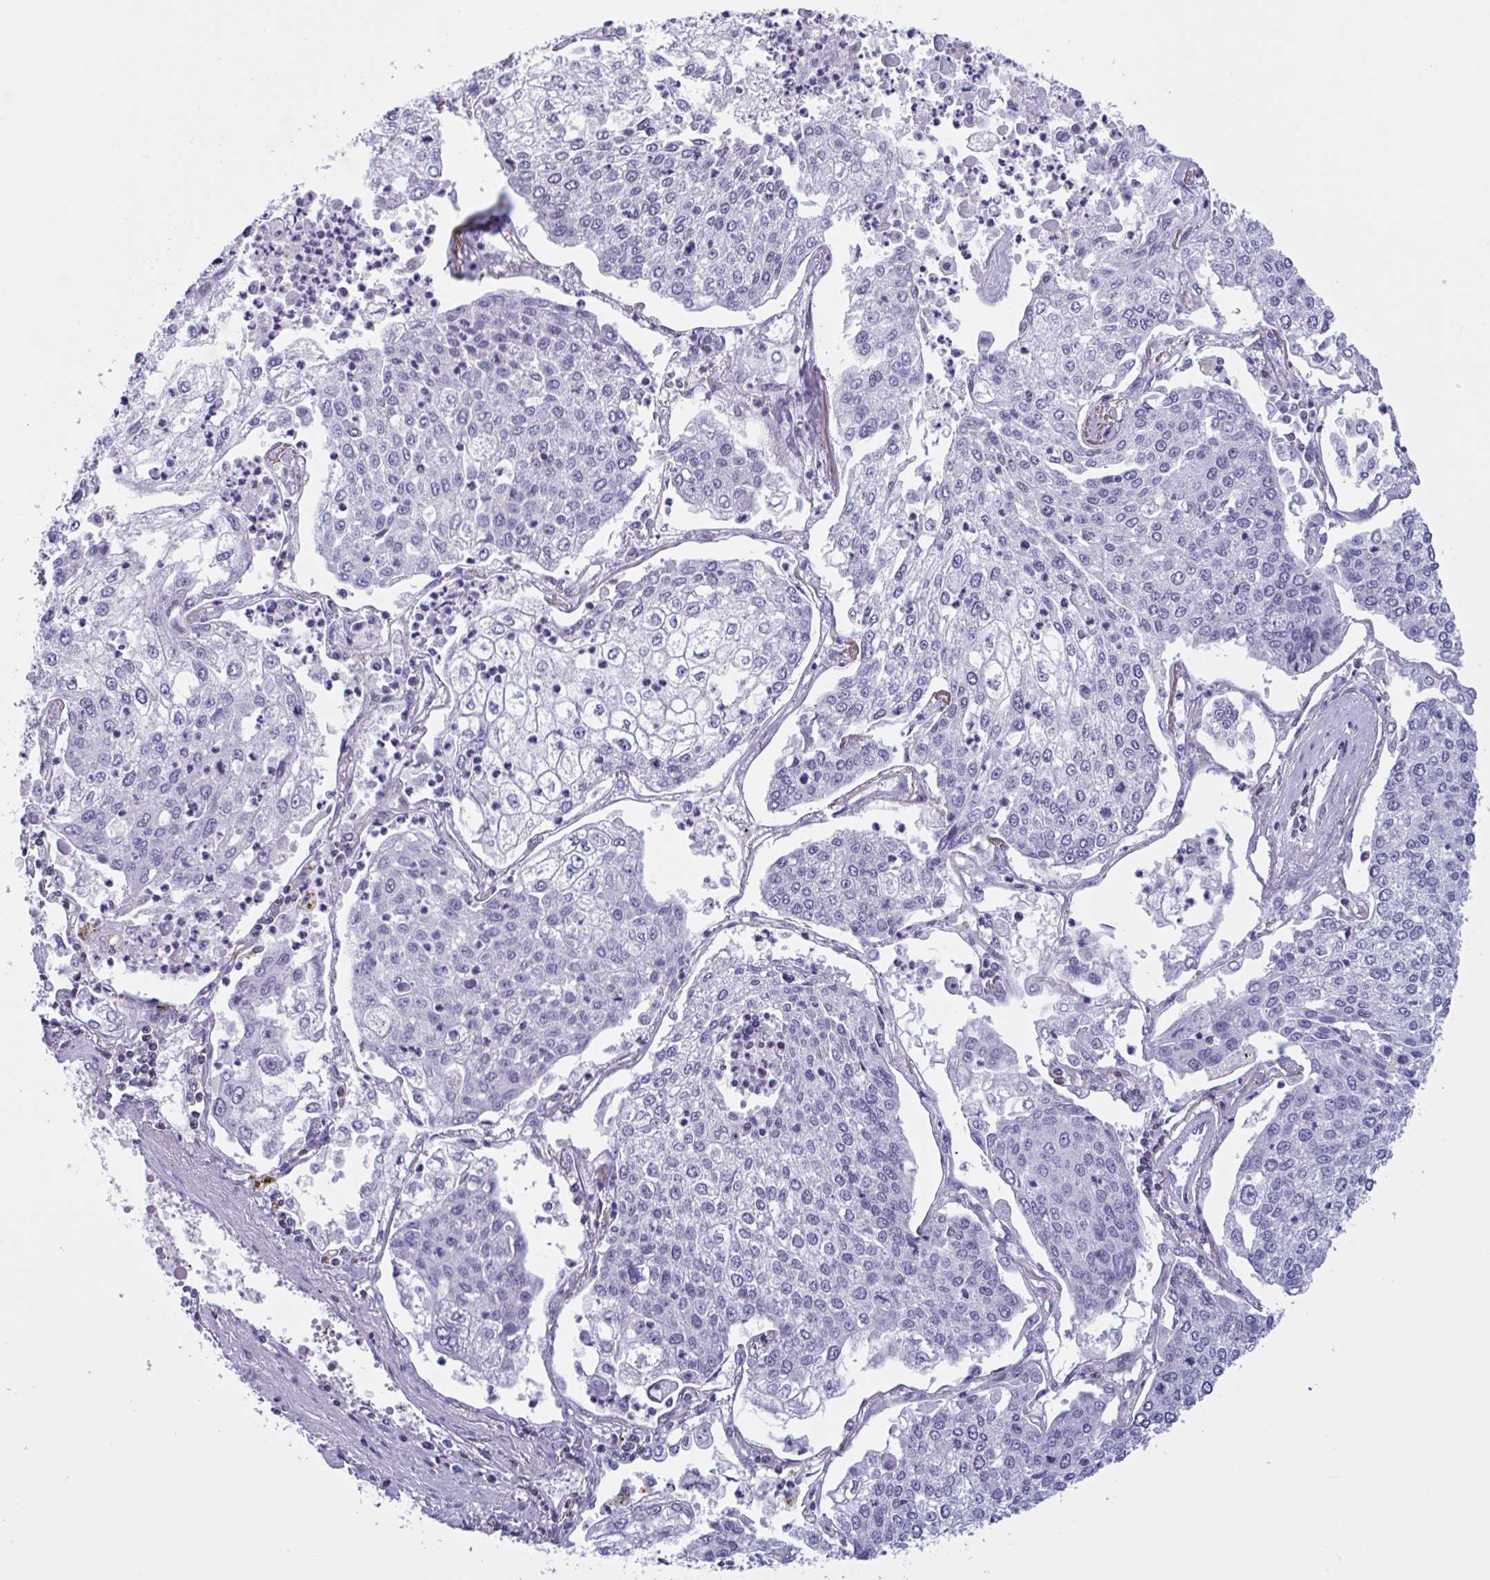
{"staining": {"intensity": "negative", "quantity": "none", "location": "none"}, "tissue": "lung cancer", "cell_type": "Tumor cells", "image_type": "cancer", "snomed": [{"axis": "morphology", "description": "Squamous cell carcinoma, NOS"}, {"axis": "topography", "description": "Lung"}], "caption": "IHC image of squamous cell carcinoma (lung) stained for a protein (brown), which displays no expression in tumor cells. (Stains: DAB (3,3'-diaminobenzidine) immunohistochemistry with hematoxylin counter stain, Microscopy: brightfield microscopy at high magnification).", "gene": "SNX11", "patient": {"sex": "male", "age": 74}}